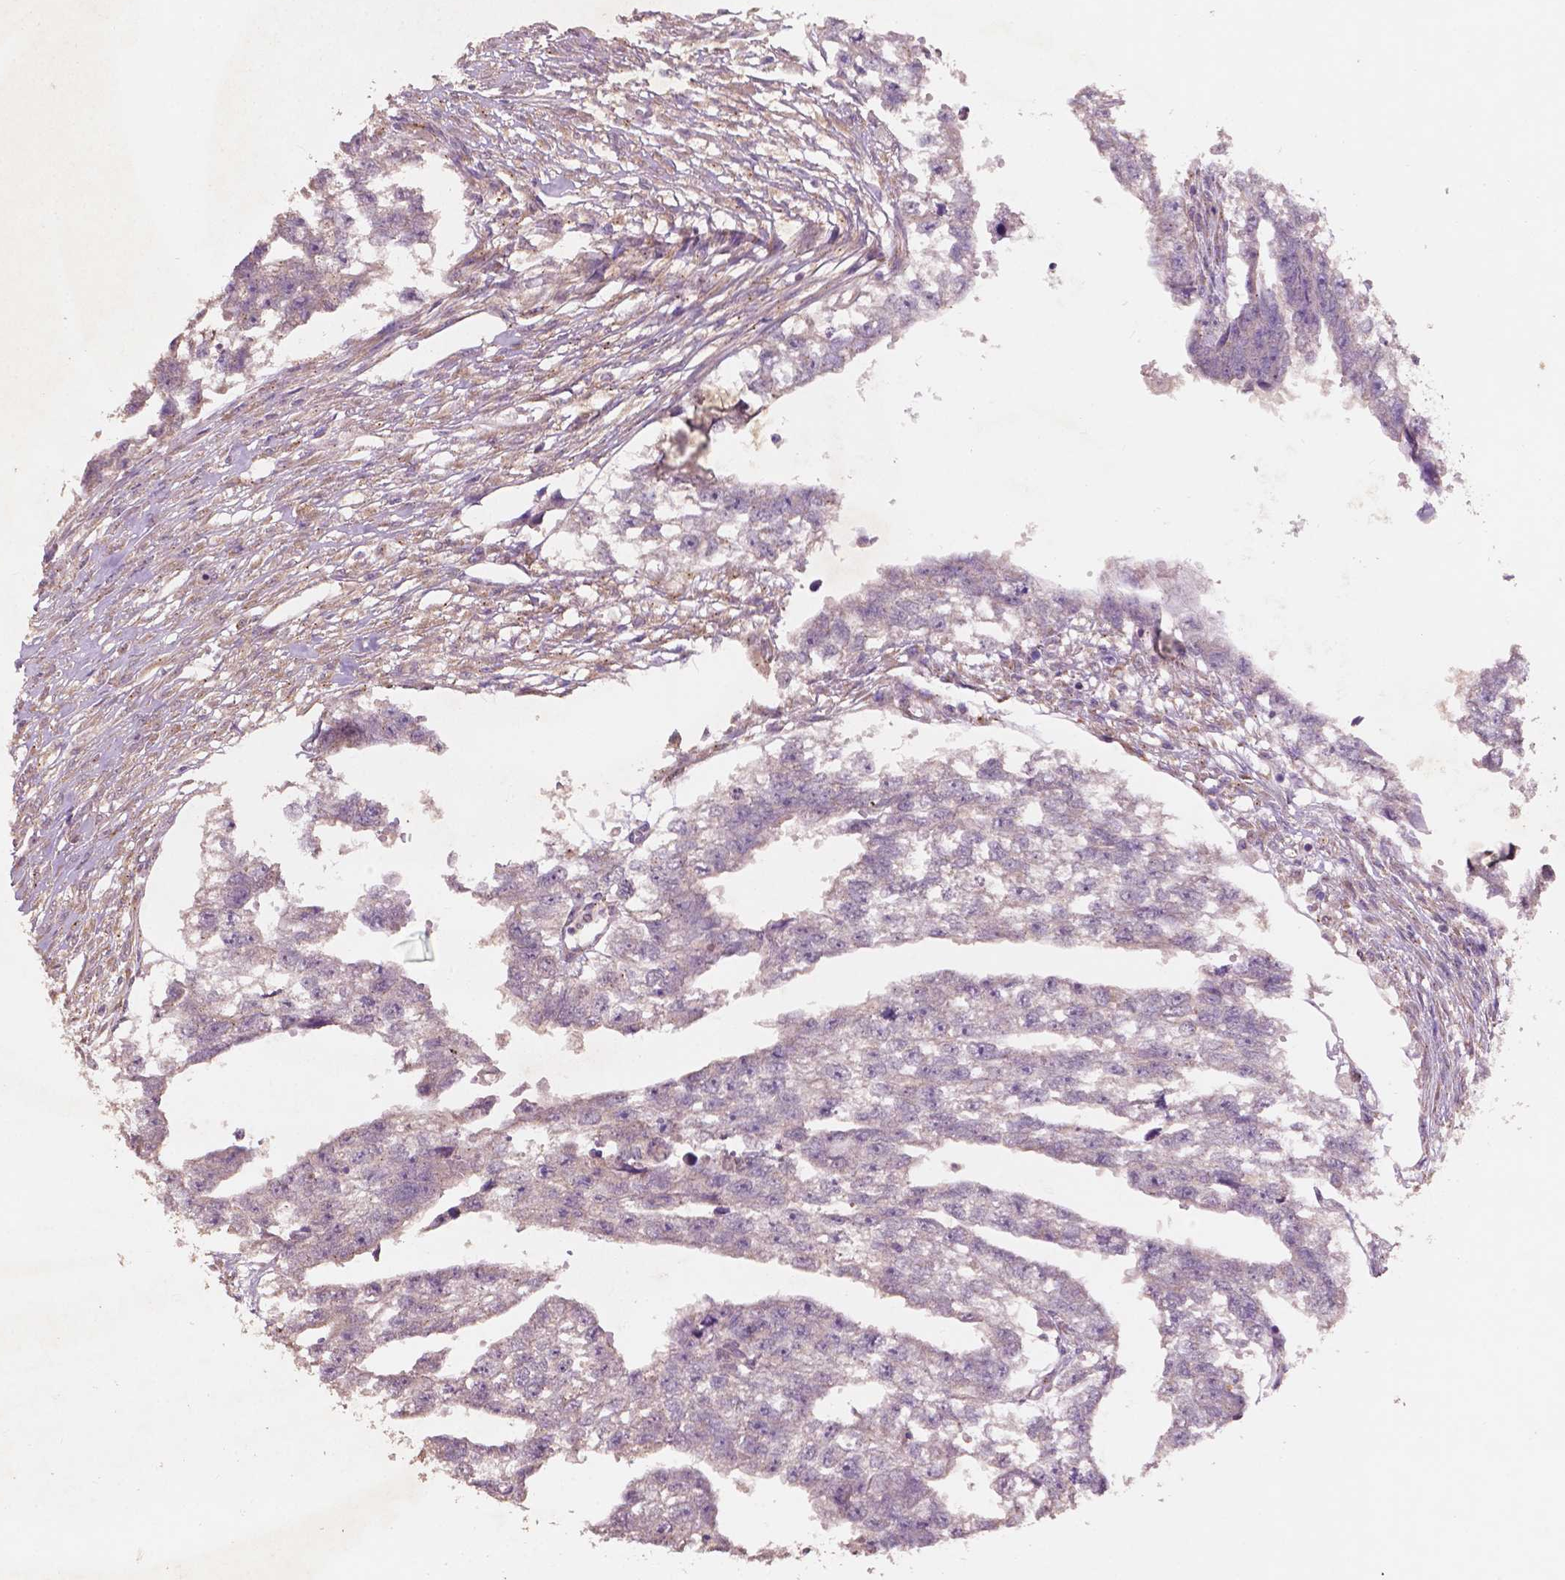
{"staining": {"intensity": "negative", "quantity": "none", "location": "none"}, "tissue": "testis cancer", "cell_type": "Tumor cells", "image_type": "cancer", "snomed": [{"axis": "morphology", "description": "Carcinoma, Embryonal, NOS"}, {"axis": "morphology", "description": "Teratoma, malignant, NOS"}, {"axis": "topography", "description": "Testis"}], "caption": "A histopathology image of human embryonal carcinoma (testis) is negative for staining in tumor cells.", "gene": "CHPT1", "patient": {"sex": "male", "age": 44}}